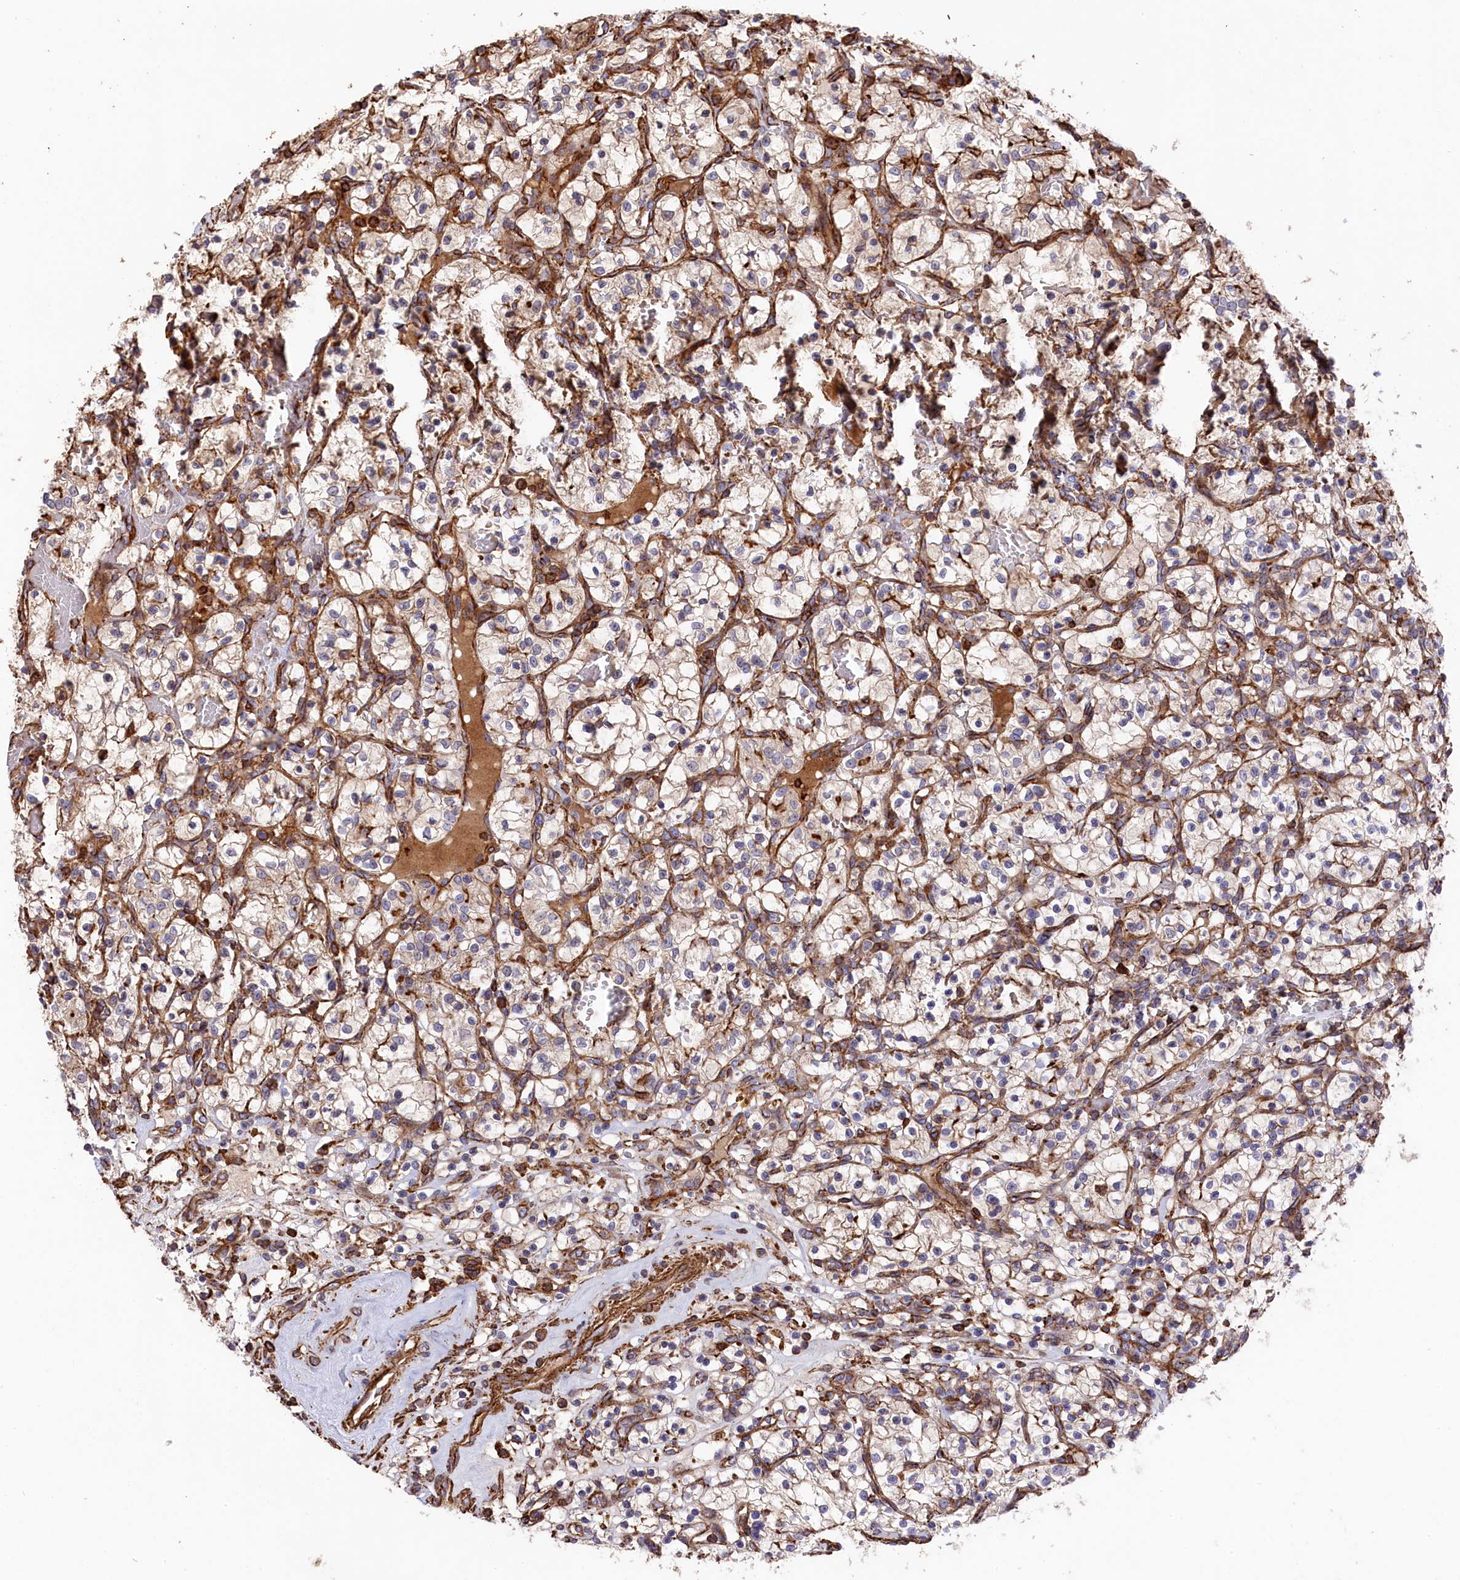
{"staining": {"intensity": "weak", "quantity": "<25%", "location": "cytoplasmic/membranous"}, "tissue": "renal cancer", "cell_type": "Tumor cells", "image_type": "cancer", "snomed": [{"axis": "morphology", "description": "Adenocarcinoma, NOS"}, {"axis": "topography", "description": "Kidney"}], "caption": "Immunohistochemical staining of human adenocarcinoma (renal) shows no significant staining in tumor cells.", "gene": "RAPSN", "patient": {"sex": "female", "age": 57}}